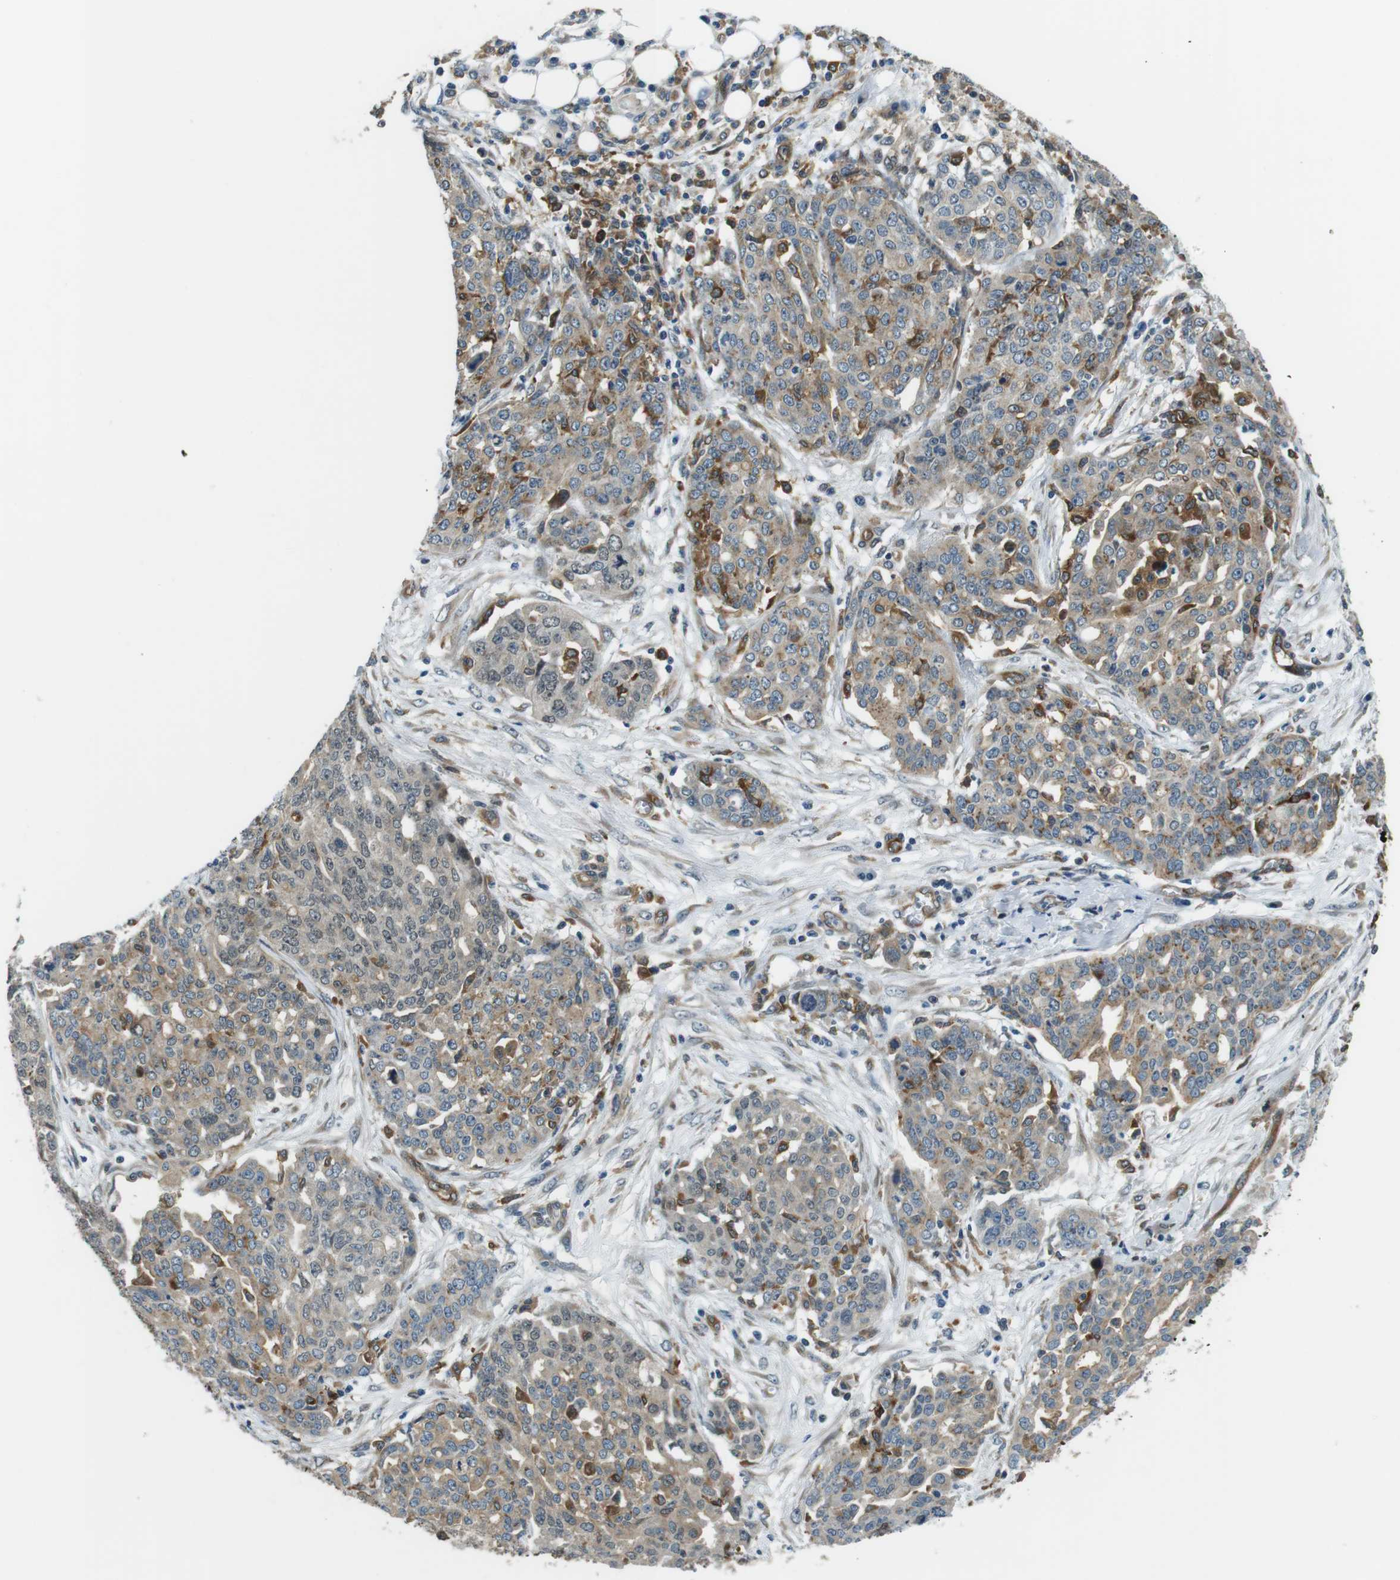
{"staining": {"intensity": "moderate", "quantity": "<25%", "location": "cytoplasmic/membranous"}, "tissue": "ovarian cancer", "cell_type": "Tumor cells", "image_type": "cancer", "snomed": [{"axis": "morphology", "description": "Cystadenocarcinoma, serous, NOS"}, {"axis": "topography", "description": "Soft tissue"}, {"axis": "topography", "description": "Ovary"}], "caption": "This is a photomicrograph of IHC staining of ovarian cancer, which shows moderate positivity in the cytoplasmic/membranous of tumor cells.", "gene": "PALD1", "patient": {"sex": "female", "age": 57}}